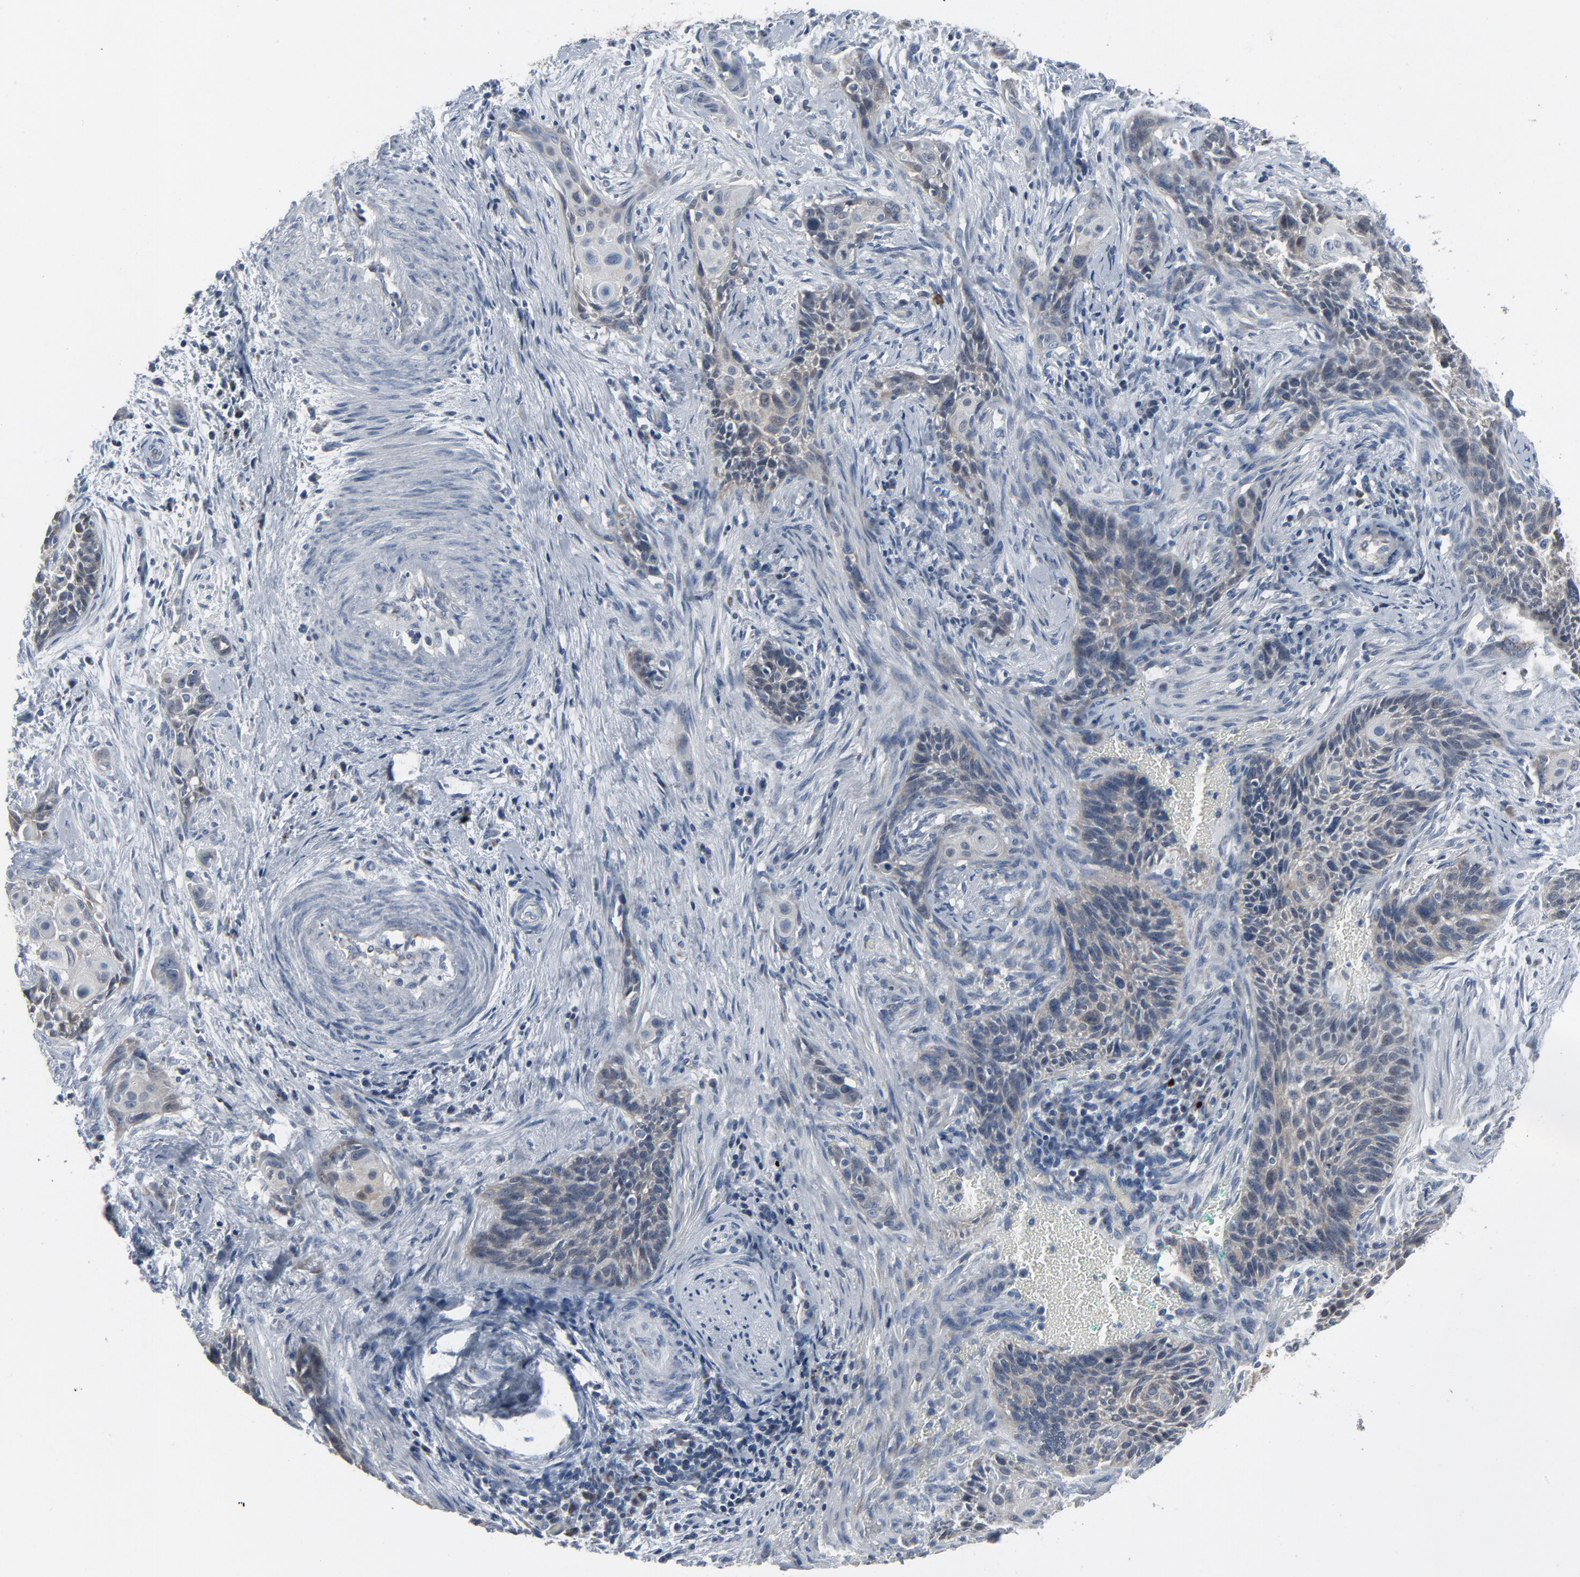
{"staining": {"intensity": "negative", "quantity": "none", "location": "none"}, "tissue": "cervical cancer", "cell_type": "Tumor cells", "image_type": "cancer", "snomed": [{"axis": "morphology", "description": "Squamous cell carcinoma, NOS"}, {"axis": "topography", "description": "Cervix"}], "caption": "Tumor cells show no significant expression in cervical squamous cell carcinoma.", "gene": "GPX2", "patient": {"sex": "female", "age": 33}}